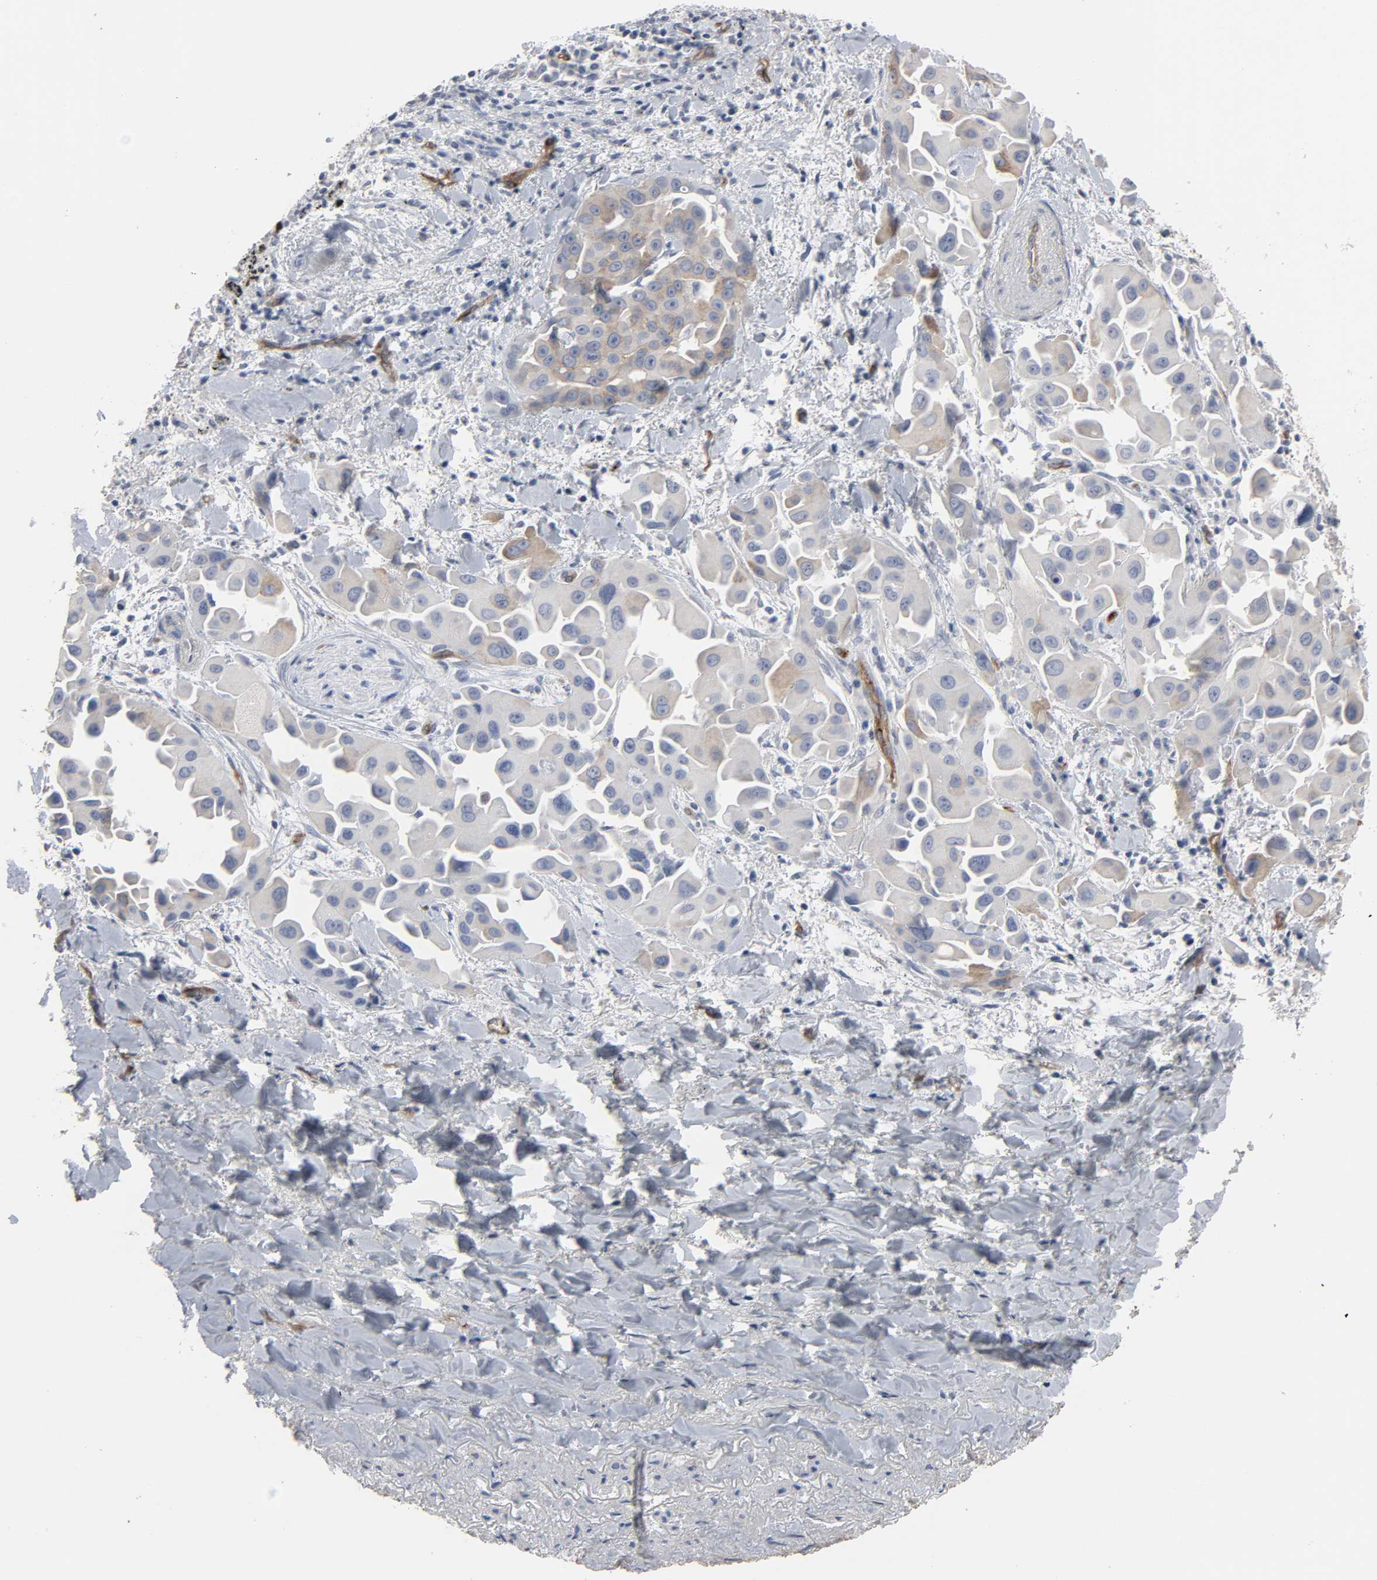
{"staining": {"intensity": "weak", "quantity": "<25%", "location": "cytoplasmic/membranous"}, "tissue": "lung cancer", "cell_type": "Tumor cells", "image_type": "cancer", "snomed": [{"axis": "morphology", "description": "Normal tissue, NOS"}, {"axis": "morphology", "description": "Adenocarcinoma, NOS"}, {"axis": "topography", "description": "Bronchus"}], "caption": "Tumor cells show no significant expression in adenocarcinoma (lung).", "gene": "KDR", "patient": {"sex": "male", "age": 68}}